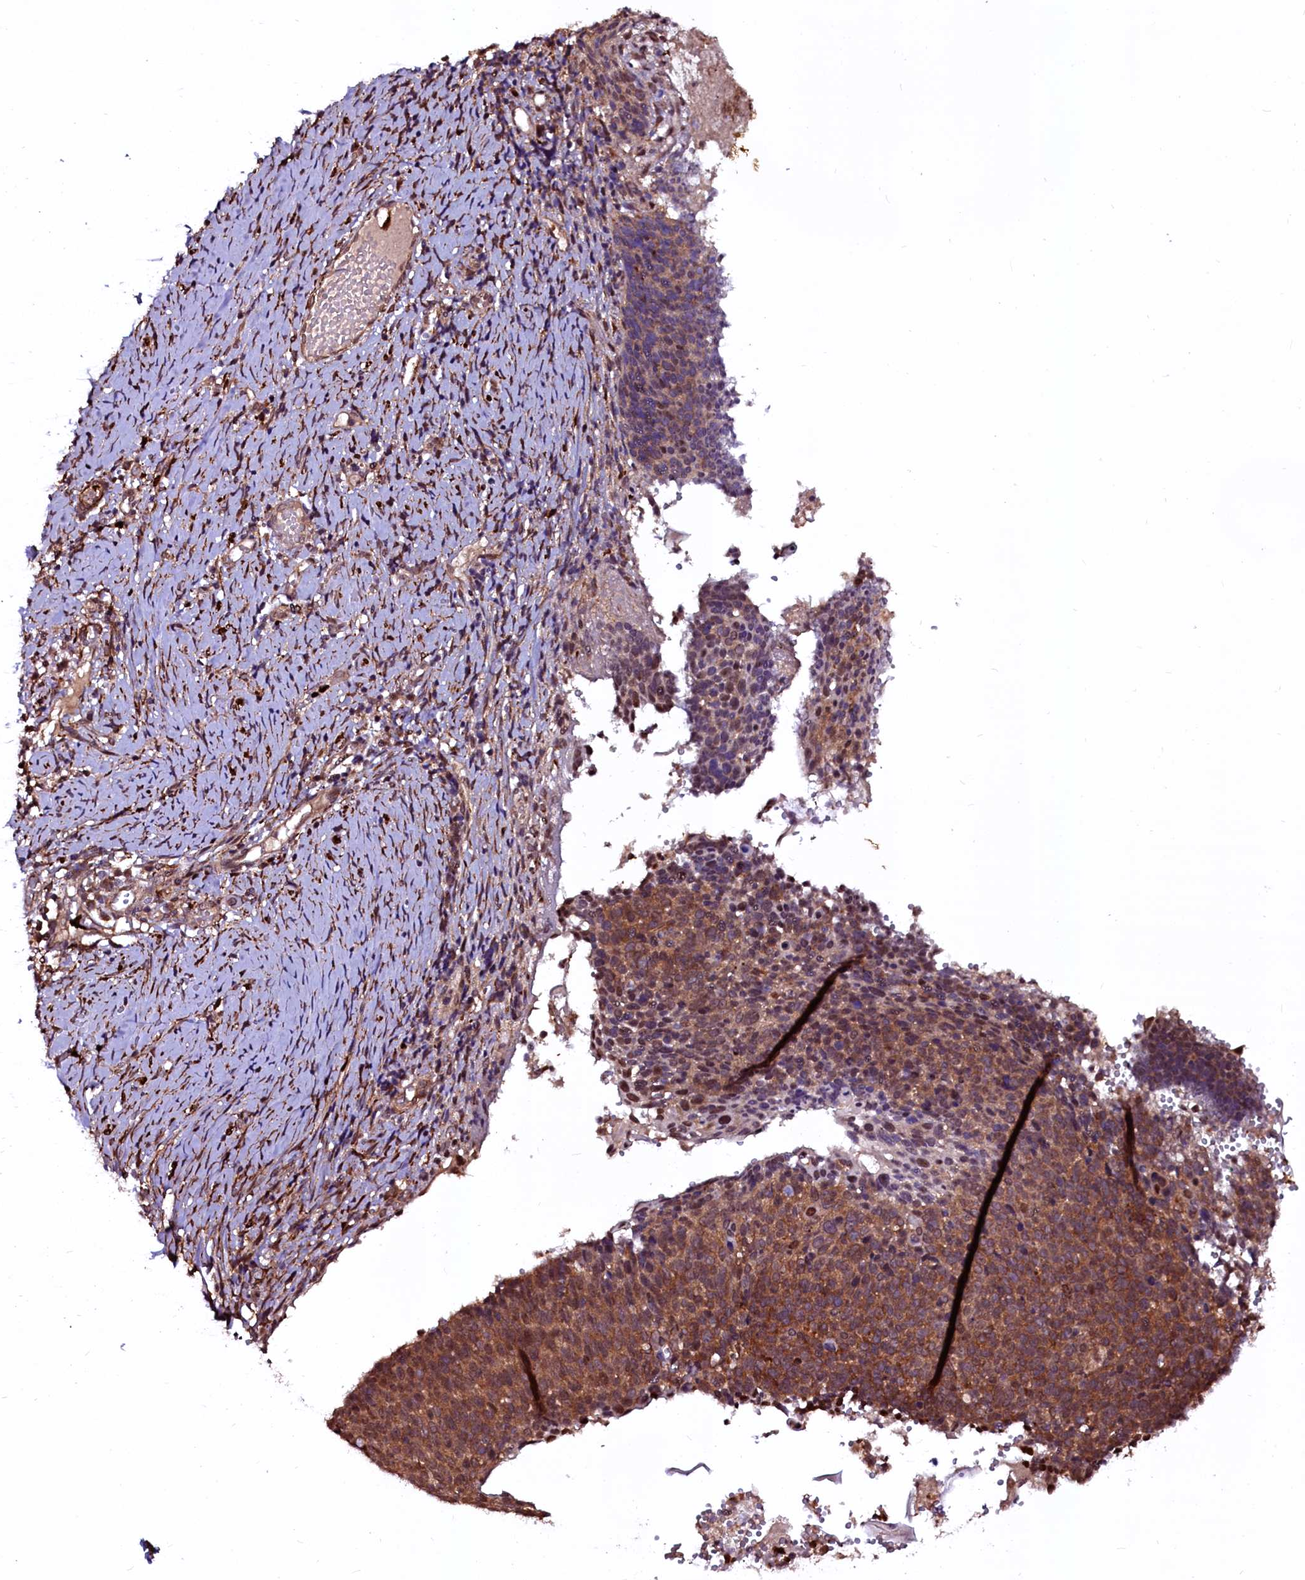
{"staining": {"intensity": "moderate", "quantity": ">75%", "location": "cytoplasmic/membranous"}, "tissue": "cervical cancer", "cell_type": "Tumor cells", "image_type": "cancer", "snomed": [{"axis": "morphology", "description": "Normal tissue, NOS"}, {"axis": "morphology", "description": "Squamous cell carcinoma, NOS"}, {"axis": "topography", "description": "Cervix"}], "caption": "Immunohistochemistry (IHC) of cervical squamous cell carcinoma exhibits medium levels of moderate cytoplasmic/membranous expression in approximately >75% of tumor cells.", "gene": "N4BP1", "patient": {"sex": "female", "age": 39}}